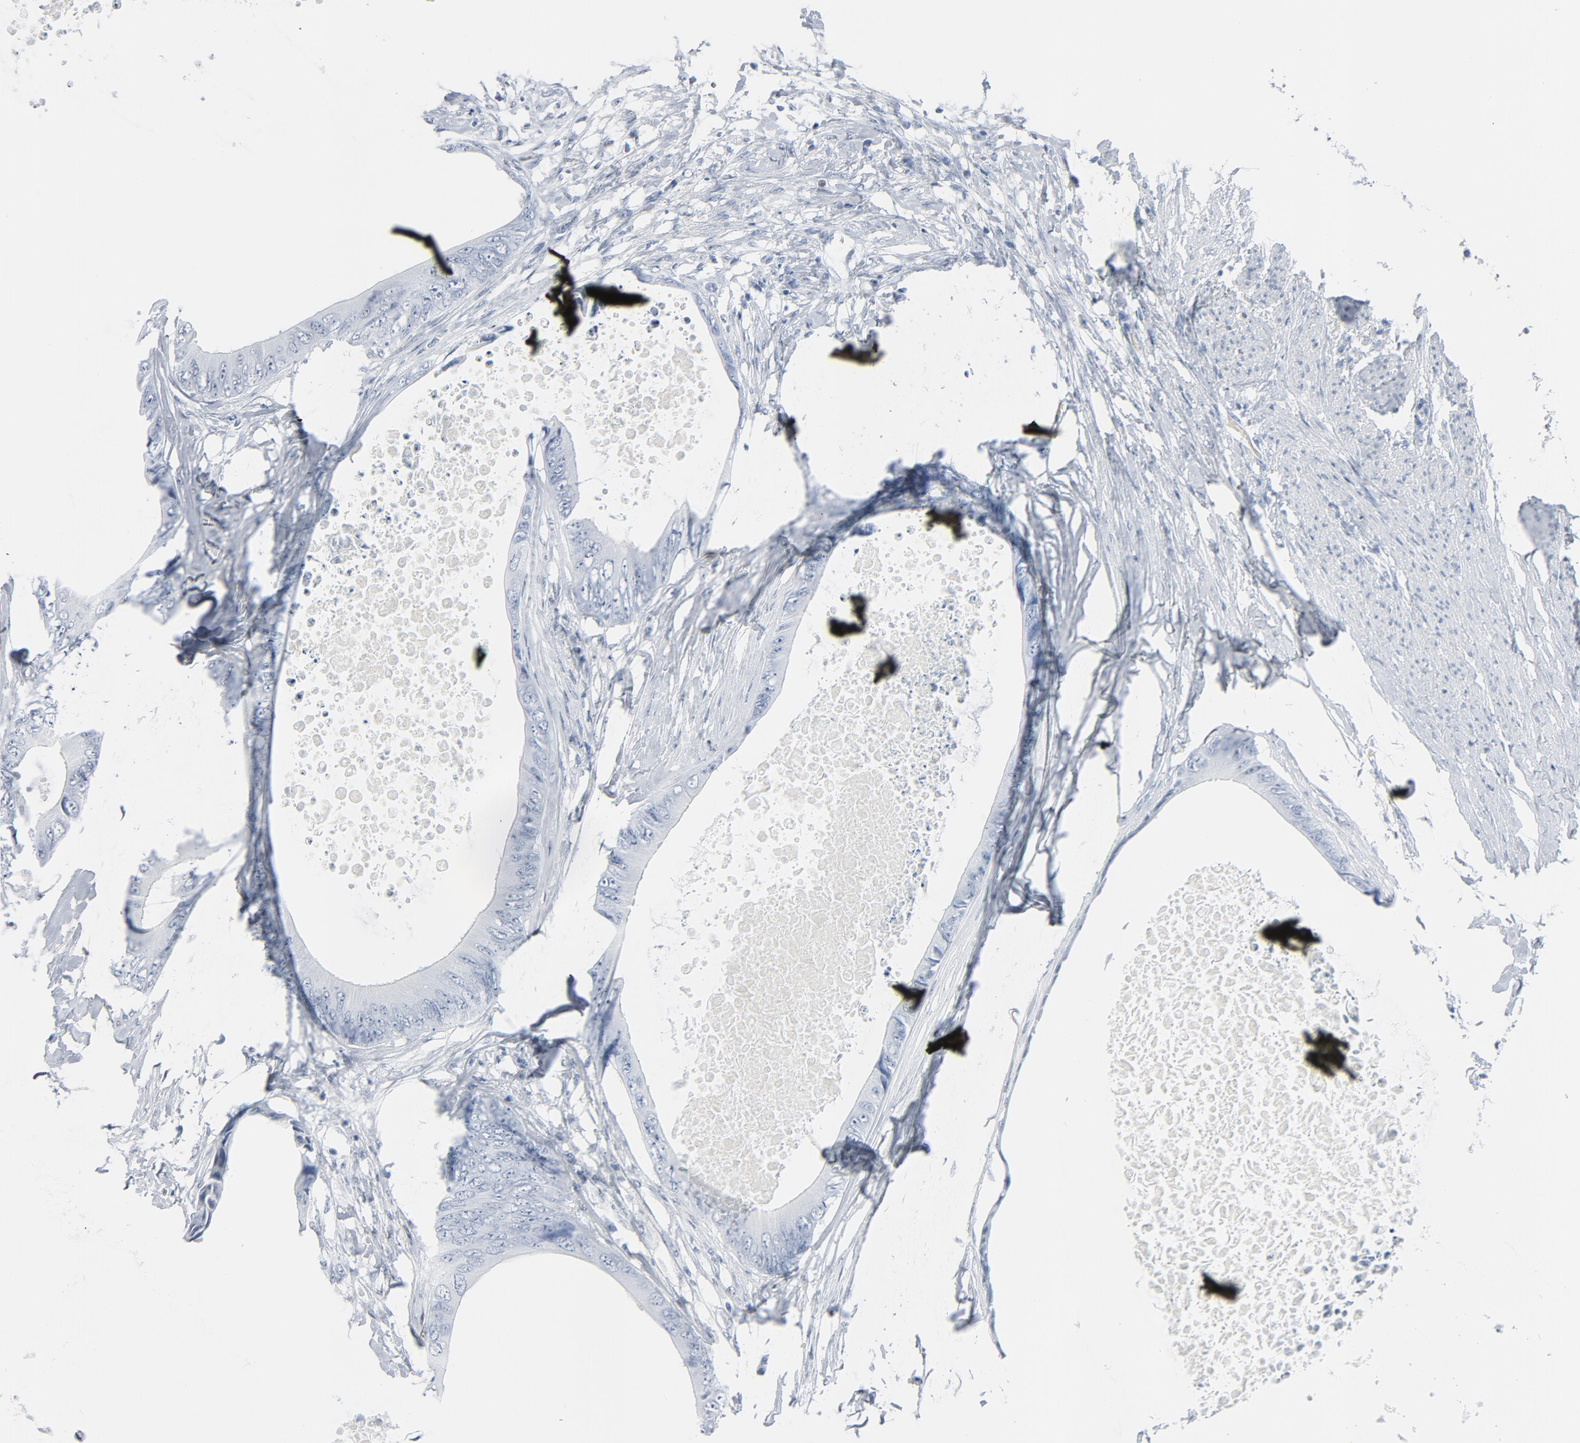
{"staining": {"intensity": "negative", "quantity": "none", "location": "none"}, "tissue": "colorectal cancer", "cell_type": "Tumor cells", "image_type": "cancer", "snomed": [{"axis": "morphology", "description": "Normal tissue, NOS"}, {"axis": "morphology", "description": "Adenocarcinoma, NOS"}, {"axis": "topography", "description": "Rectum"}, {"axis": "topography", "description": "Peripheral nerve tissue"}], "caption": "DAB (3,3'-diaminobenzidine) immunohistochemical staining of human colorectal adenocarcinoma shows no significant positivity in tumor cells.", "gene": "FOXP1", "patient": {"sex": "female", "age": 77}}